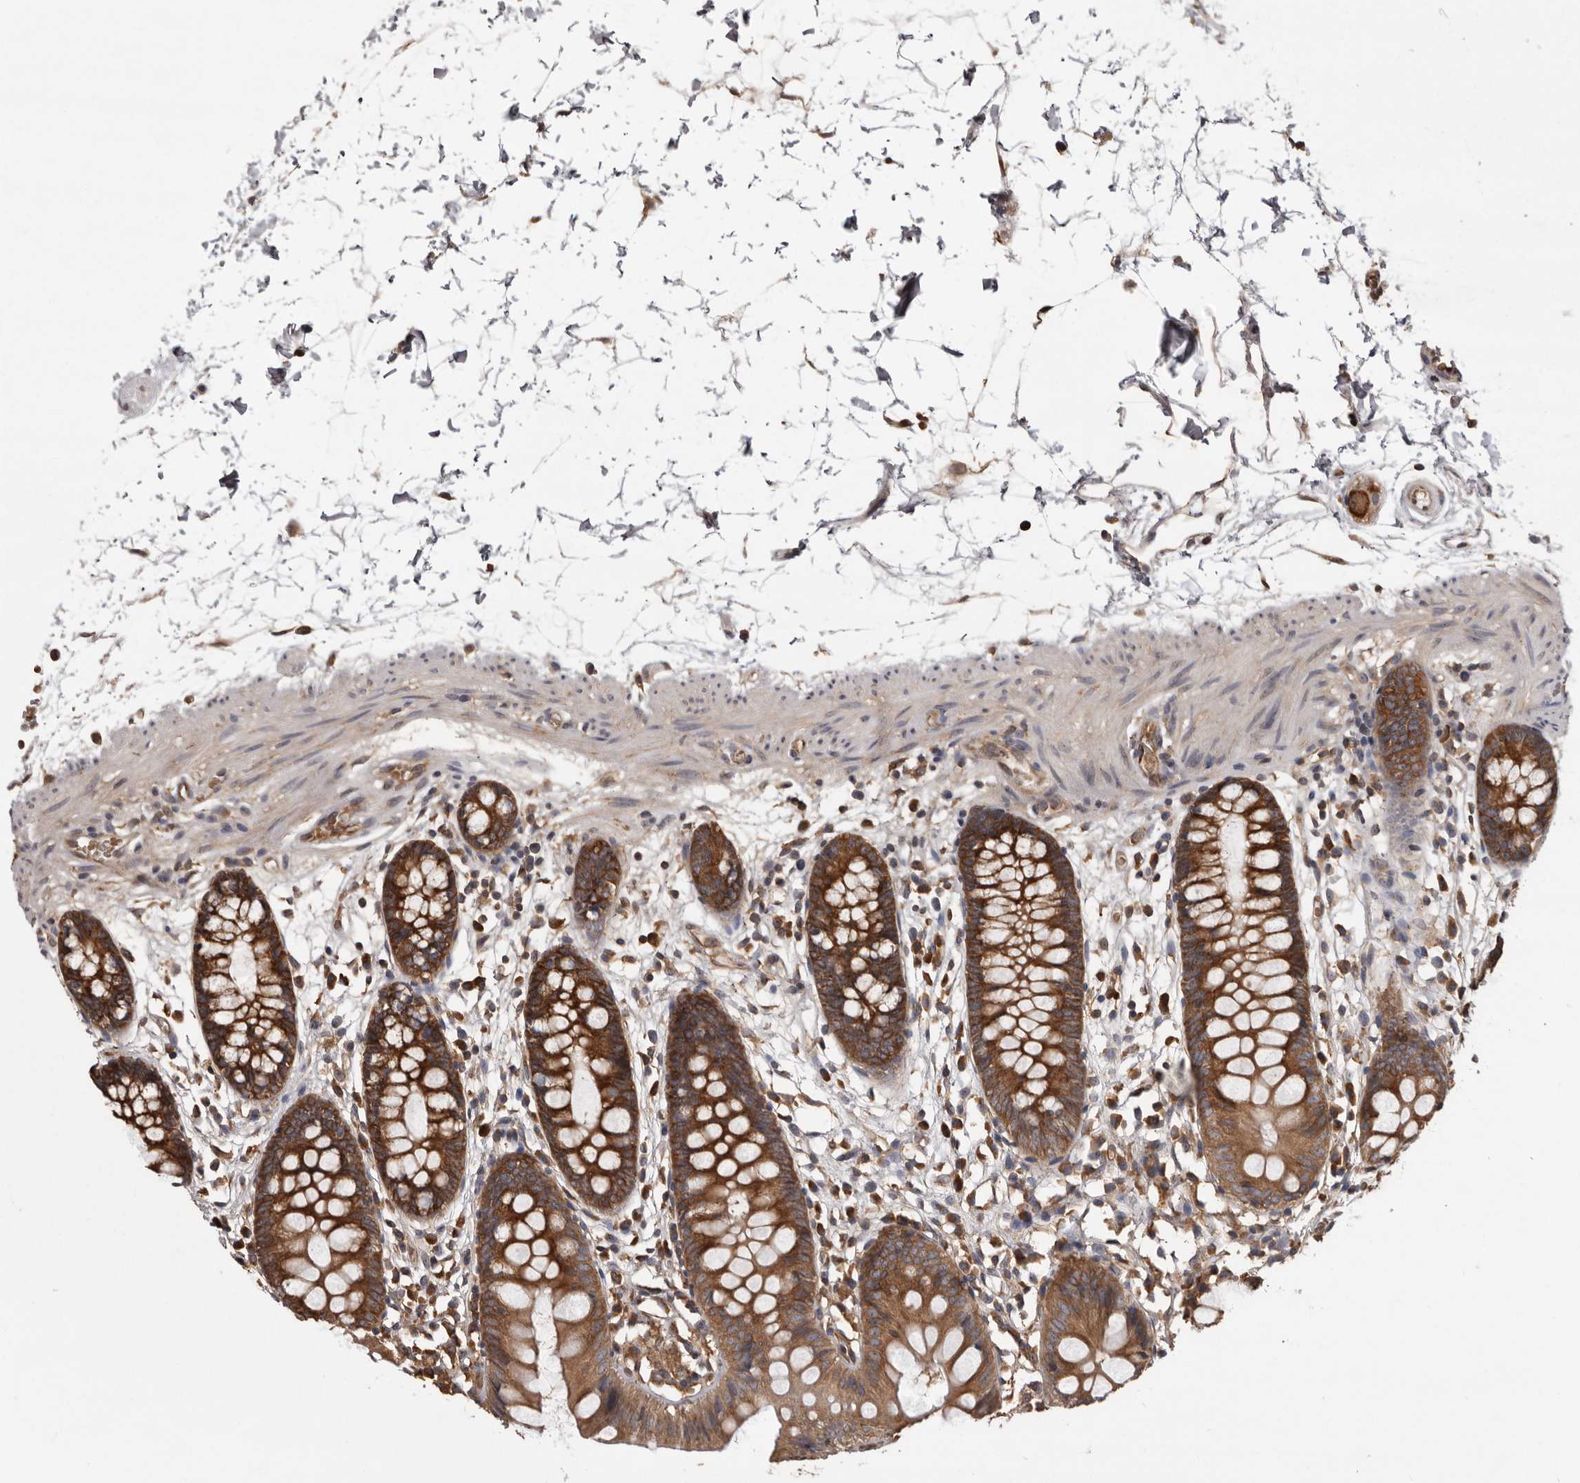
{"staining": {"intensity": "moderate", "quantity": ">75%", "location": "cytoplasmic/membranous"}, "tissue": "colon", "cell_type": "Endothelial cells", "image_type": "normal", "snomed": [{"axis": "morphology", "description": "Normal tissue, NOS"}, {"axis": "topography", "description": "Colon"}], "caption": "Endothelial cells reveal moderate cytoplasmic/membranous expression in approximately >75% of cells in normal colon. The staining is performed using DAB (3,3'-diaminobenzidine) brown chromogen to label protein expression. The nuclei are counter-stained blue using hematoxylin.", "gene": "DARS1", "patient": {"sex": "male", "age": 56}}